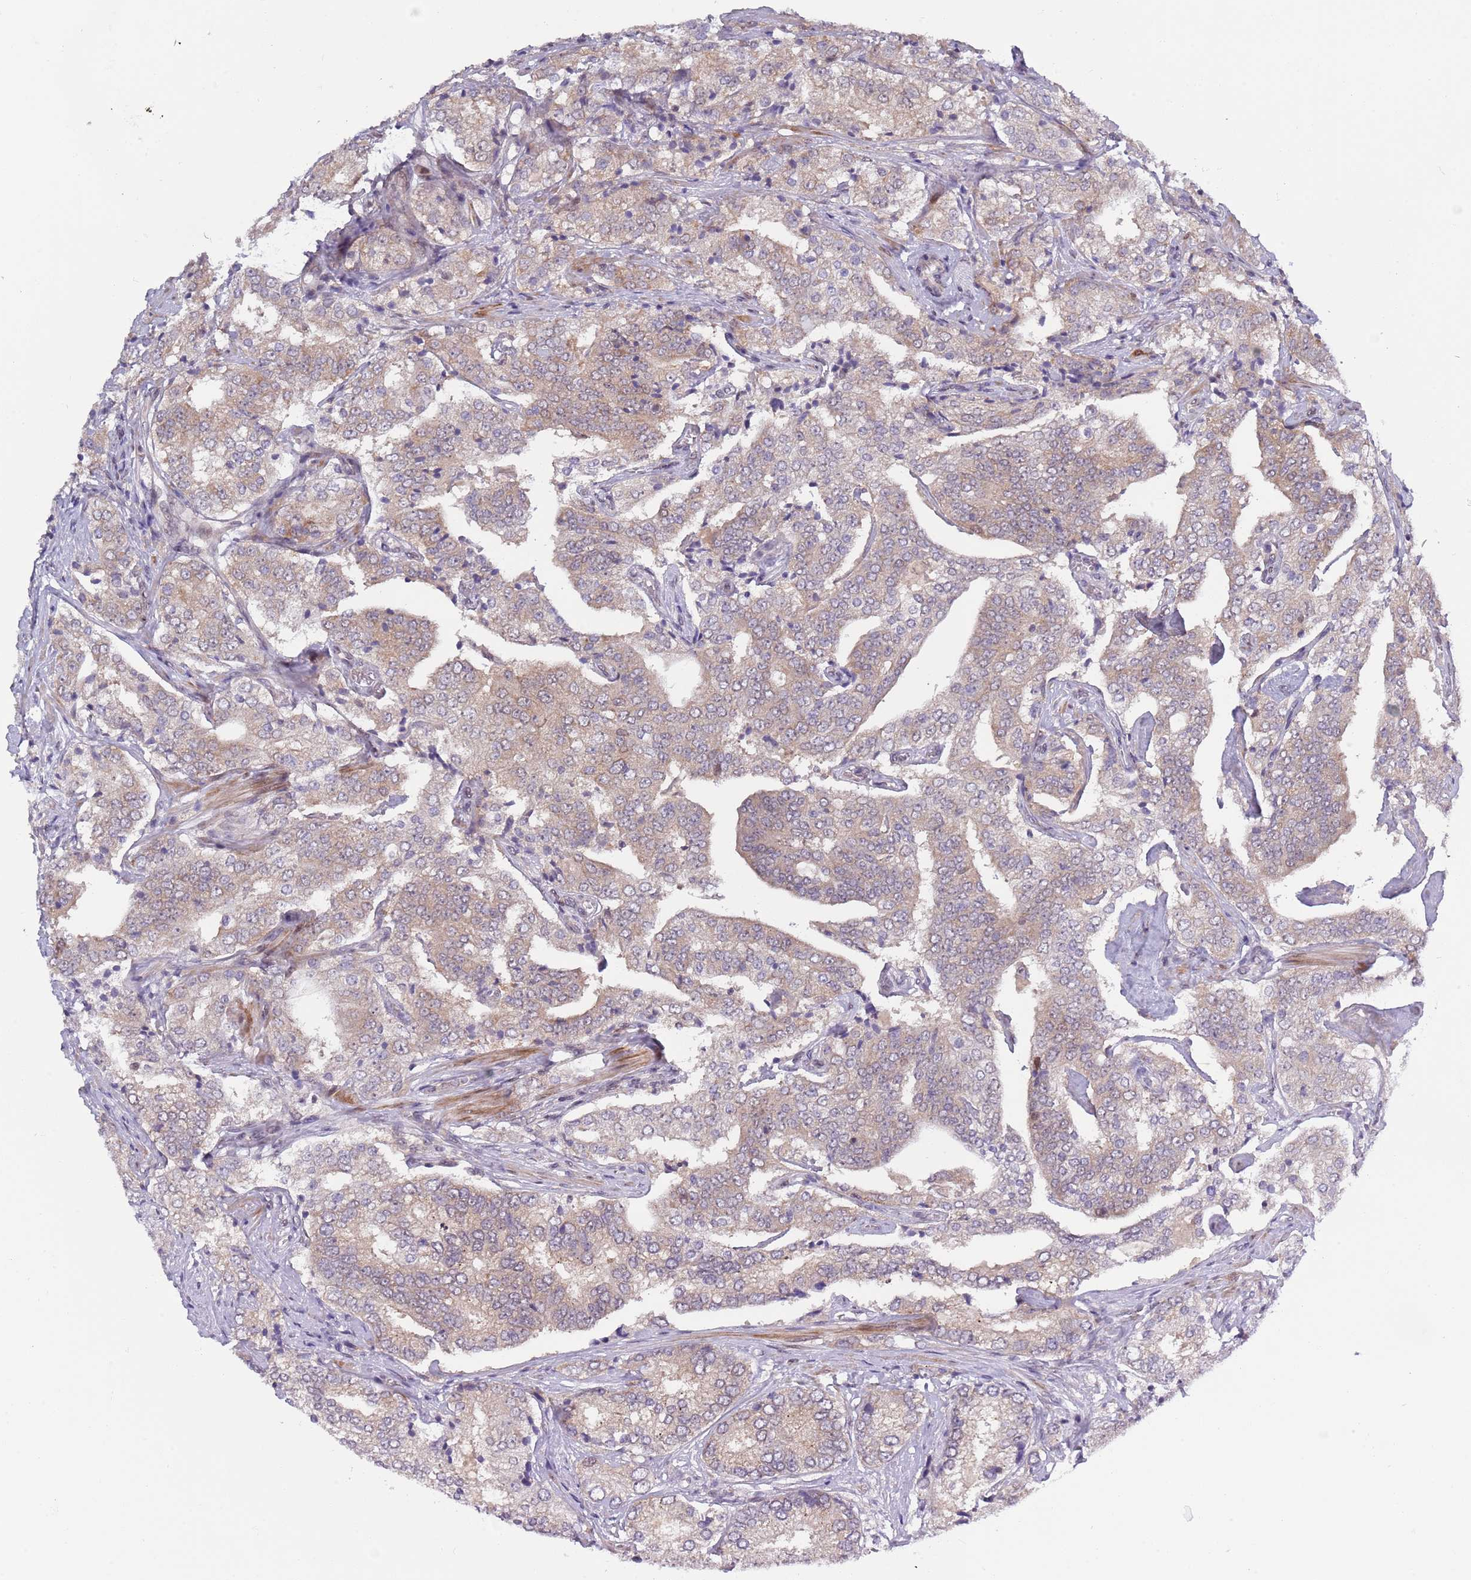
{"staining": {"intensity": "weak", "quantity": "25%-75%", "location": "cytoplasmic/membranous"}, "tissue": "prostate cancer", "cell_type": "Tumor cells", "image_type": "cancer", "snomed": [{"axis": "morphology", "description": "Adenocarcinoma, High grade"}, {"axis": "topography", "description": "Prostate"}], "caption": "Human prostate high-grade adenocarcinoma stained with a protein marker reveals weak staining in tumor cells.", "gene": "SLC25A32", "patient": {"sex": "male", "age": 63}}